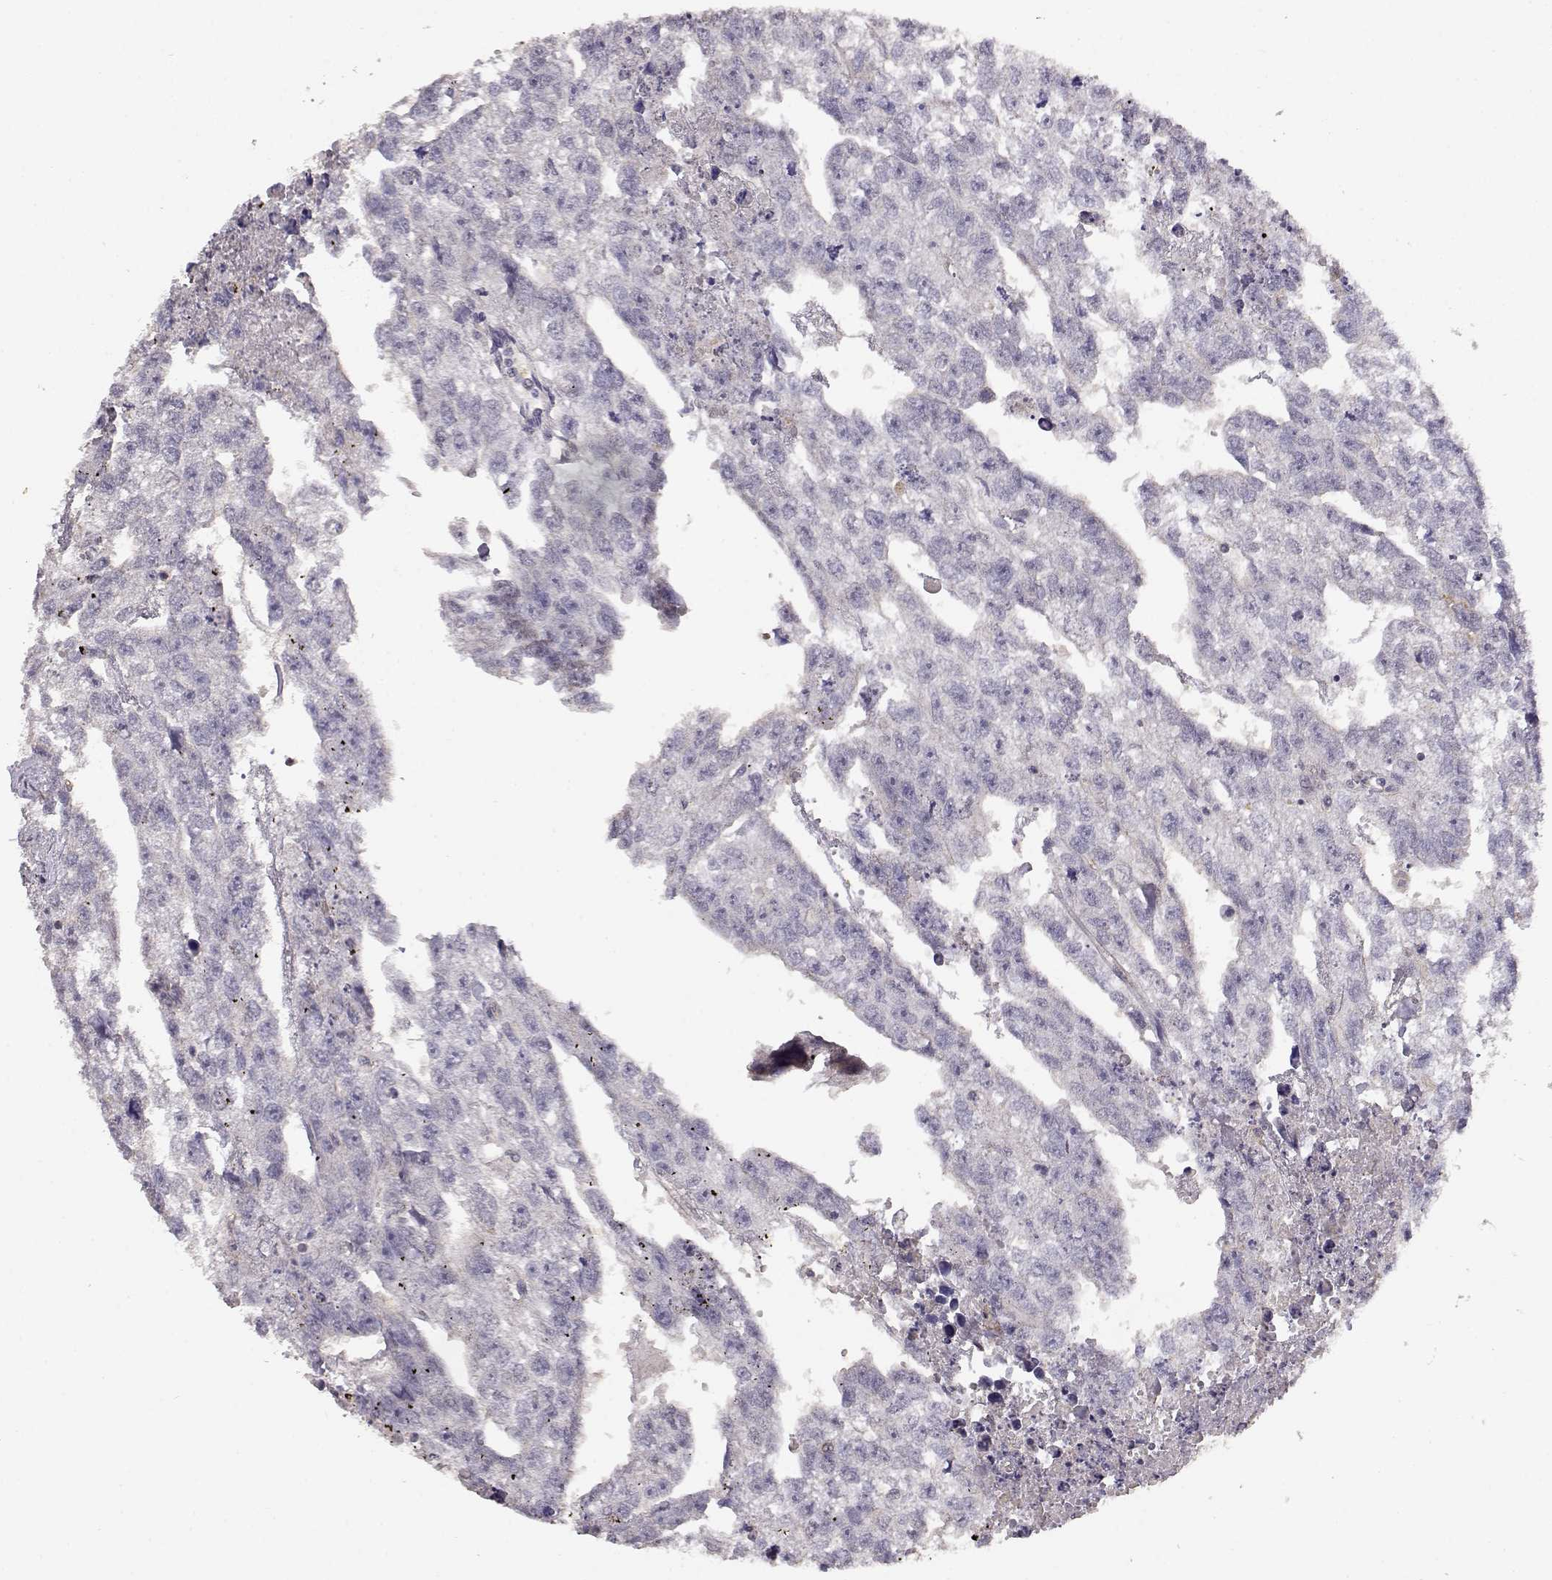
{"staining": {"intensity": "negative", "quantity": "none", "location": "none"}, "tissue": "testis cancer", "cell_type": "Tumor cells", "image_type": "cancer", "snomed": [{"axis": "morphology", "description": "Carcinoma, Embryonal, NOS"}, {"axis": "morphology", "description": "Teratoma, malignant, NOS"}, {"axis": "topography", "description": "Testis"}], "caption": "High magnification brightfield microscopy of teratoma (malignant) (testis) stained with DAB (3,3'-diaminobenzidine) (brown) and counterstained with hematoxylin (blue): tumor cells show no significant staining.", "gene": "TNFRSF10C", "patient": {"sex": "male", "age": 44}}